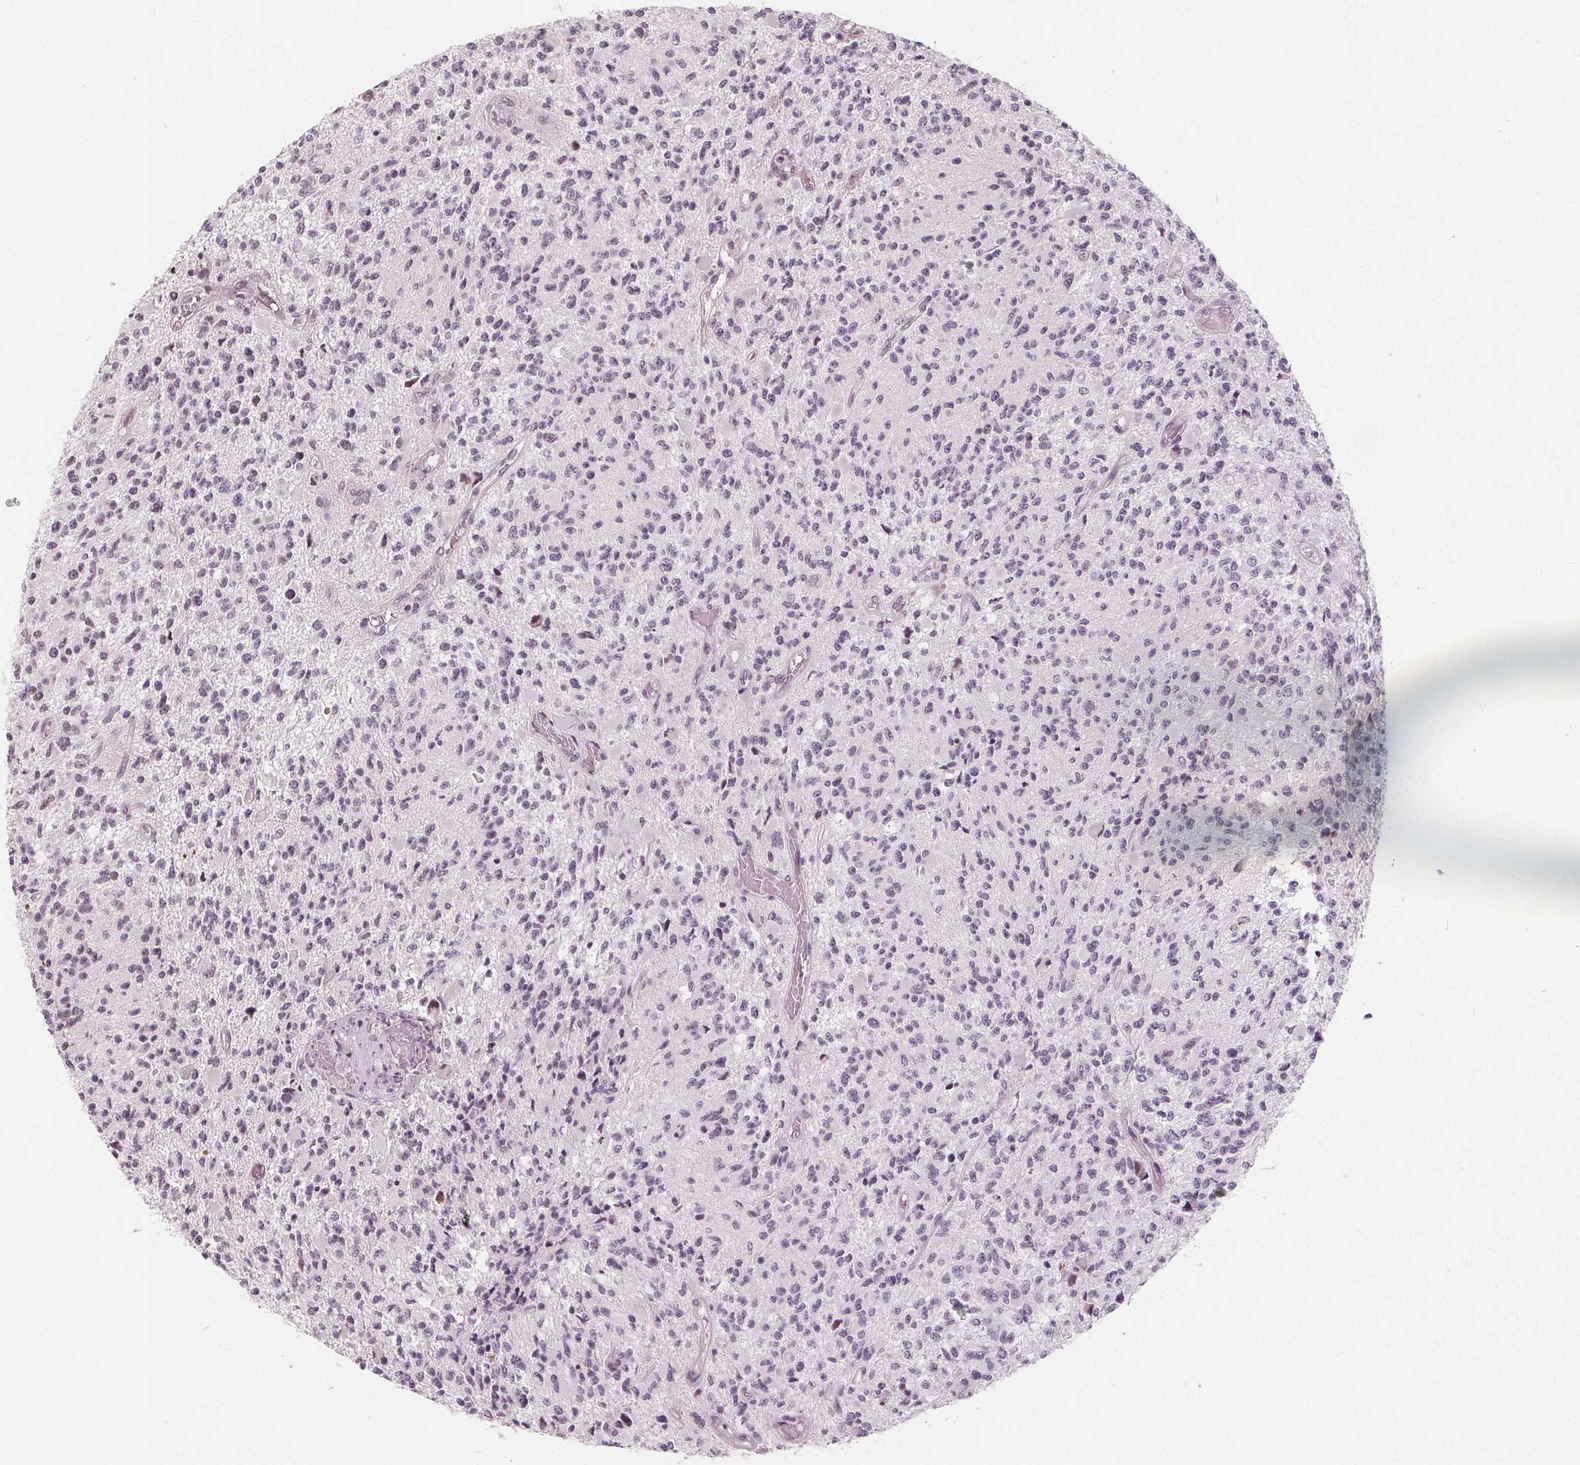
{"staining": {"intensity": "negative", "quantity": "none", "location": "none"}, "tissue": "glioma", "cell_type": "Tumor cells", "image_type": "cancer", "snomed": [{"axis": "morphology", "description": "Glioma, malignant, High grade"}, {"axis": "topography", "description": "Brain"}], "caption": "DAB (3,3'-diaminobenzidine) immunohistochemical staining of glioma displays no significant positivity in tumor cells.", "gene": "NUP210L", "patient": {"sex": "female", "age": 63}}